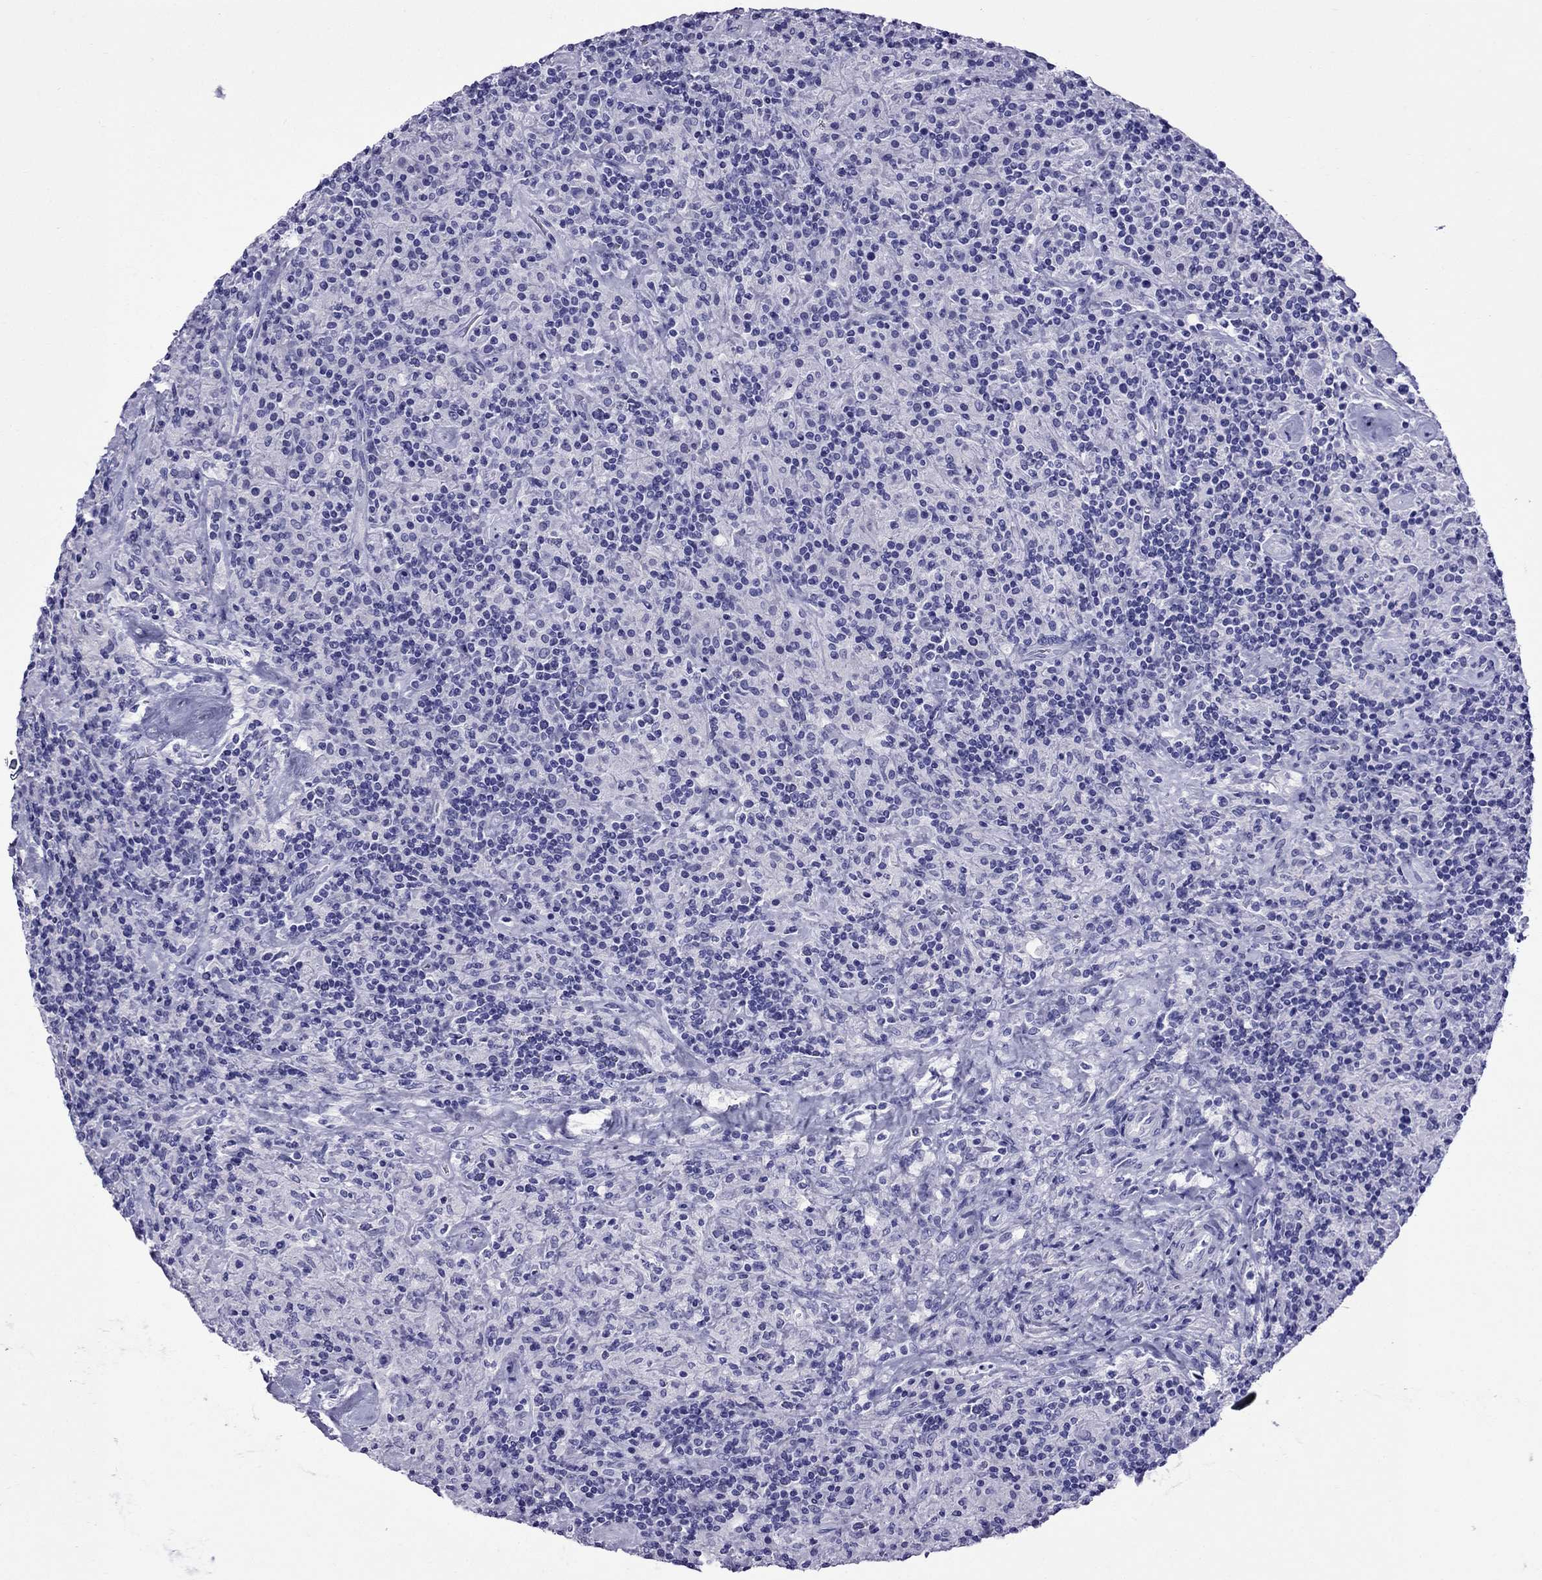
{"staining": {"intensity": "negative", "quantity": "none", "location": "none"}, "tissue": "lymphoma", "cell_type": "Tumor cells", "image_type": "cancer", "snomed": [{"axis": "morphology", "description": "Hodgkin's disease, NOS"}, {"axis": "topography", "description": "Lymph node"}], "caption": "High magnification brightfield microscopy of lymphoma stained with DAB (3,3'-diaminobenzidine) (brown) and counterstained with hematoxylin (blue): tumor cells show no significant staining.", "gene": "CRYBA1", "patient": {"sex": "male", "age": 70}}